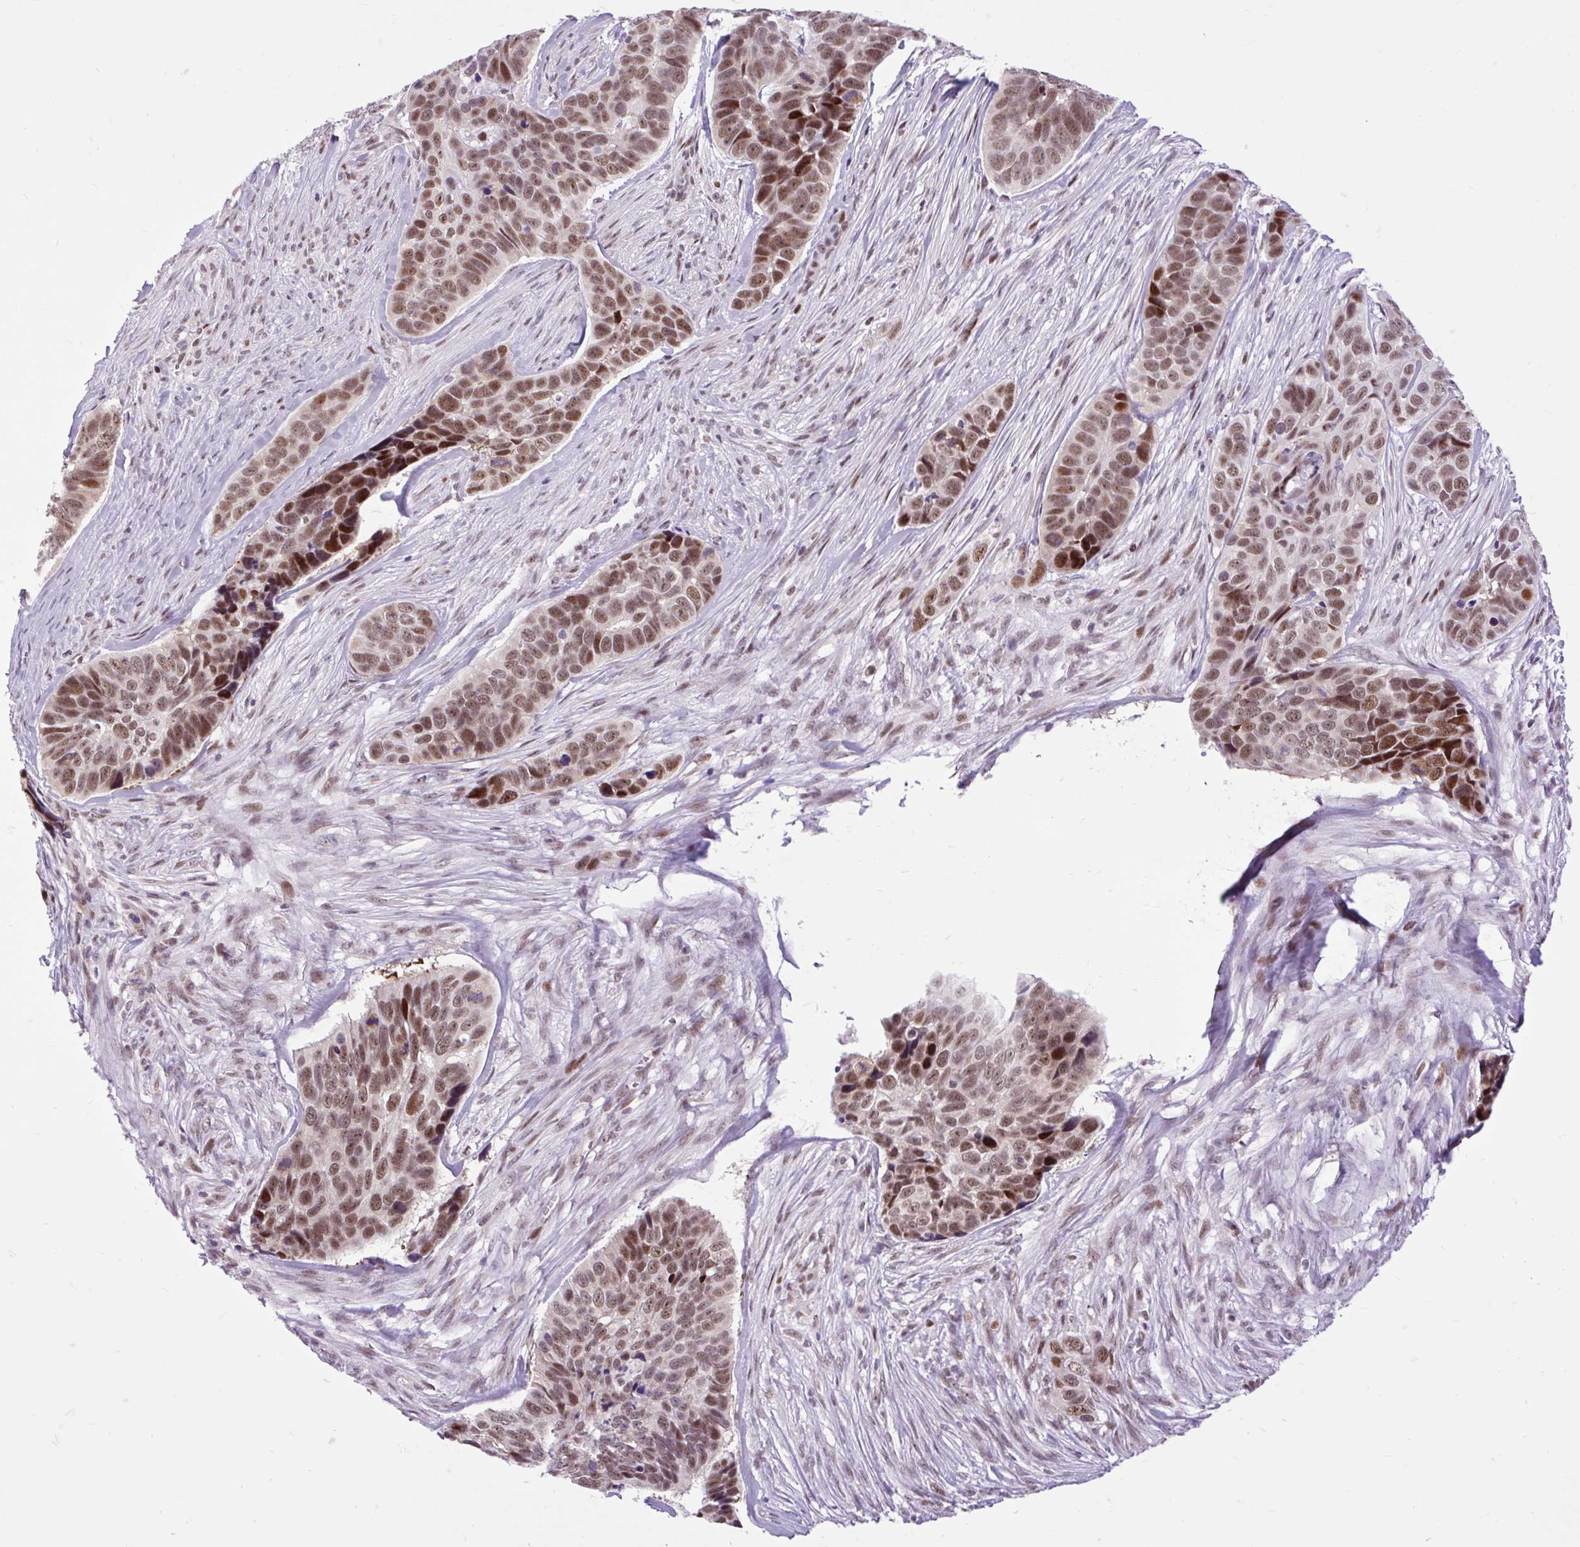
{"staining": {"intensity": "moderate", "quantity": ">75%", "location": "nuclear"}, "tissue": "skin cancer", "cell_type": "Tumor cells", "image_type": "cancer", "snomed": [{"axis": "morphology", "description": "Basal cell carcinoma"}, {"axis": "topography", "description": "Skin"}], "caption": "Immunohistochemistry (IHC) (DAB) staining of human skin cancer (basal cell carcinoma) exhibits moderate nuclear protein positivity in approximately >75% of tumor cells.", "gene": "CLK2", "patient": {"sex": "female", "age": 82}}